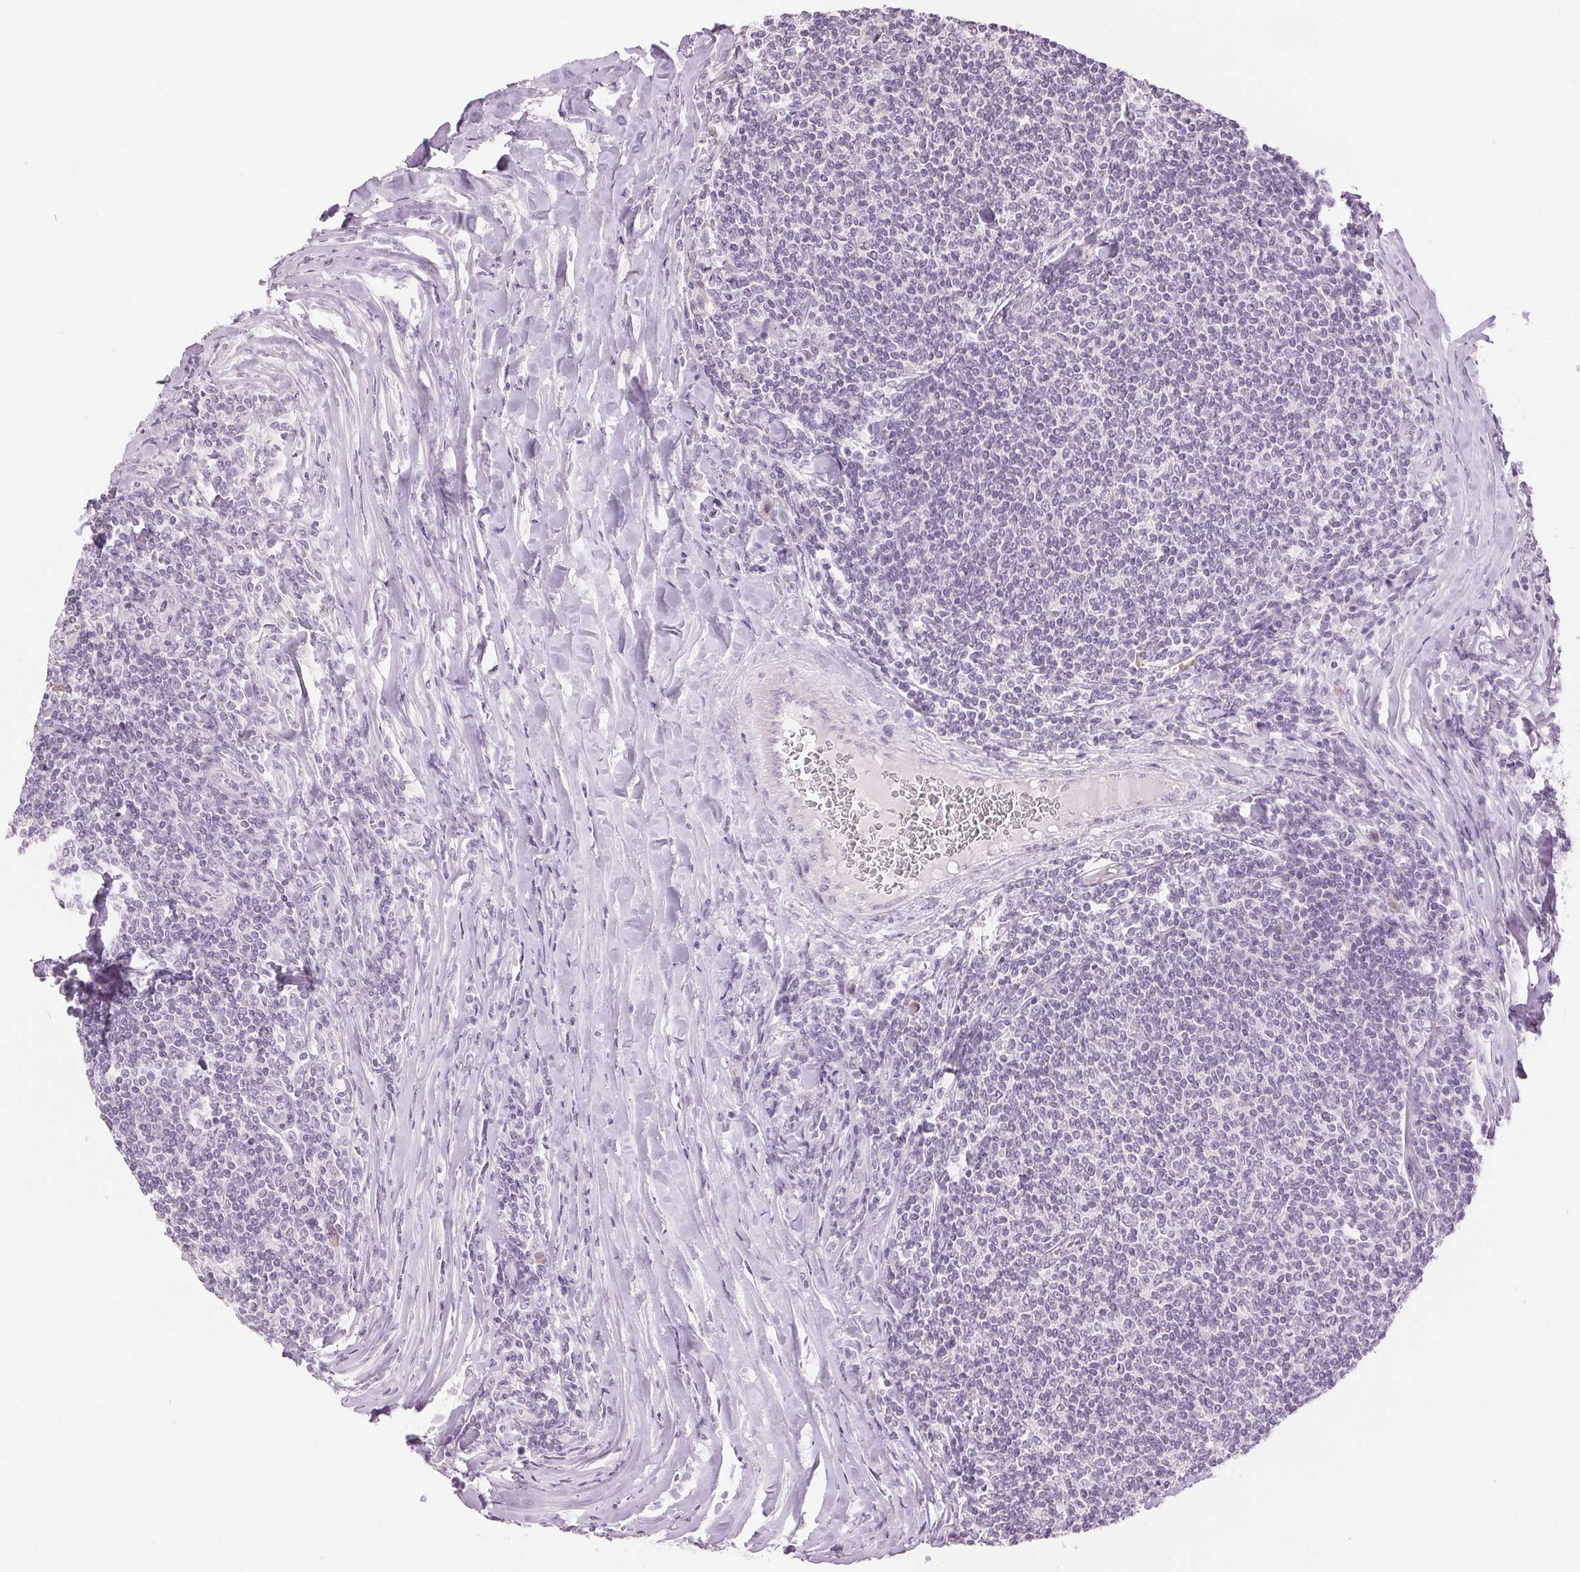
{"staining": {"intensity": "negative", "quantity": "none", "location": "none"}, "tissue": "lymphoma", "cell_type": "Tumor cells", "image_type": "cancer", "snomed": [{"axis": "morphology", "description": "Malignant lymphoma, non-Hodgkin's type, Low grade"}, {"axis": "topography", "description": "Lymph node"}], "caption": "A micrograph of human low-grade malignant lymphoma, non-Hodgkin's type is negative for staining in tumor cells.", "gene": "DSG3", "patient": {"sex": "male", "age": 52}}